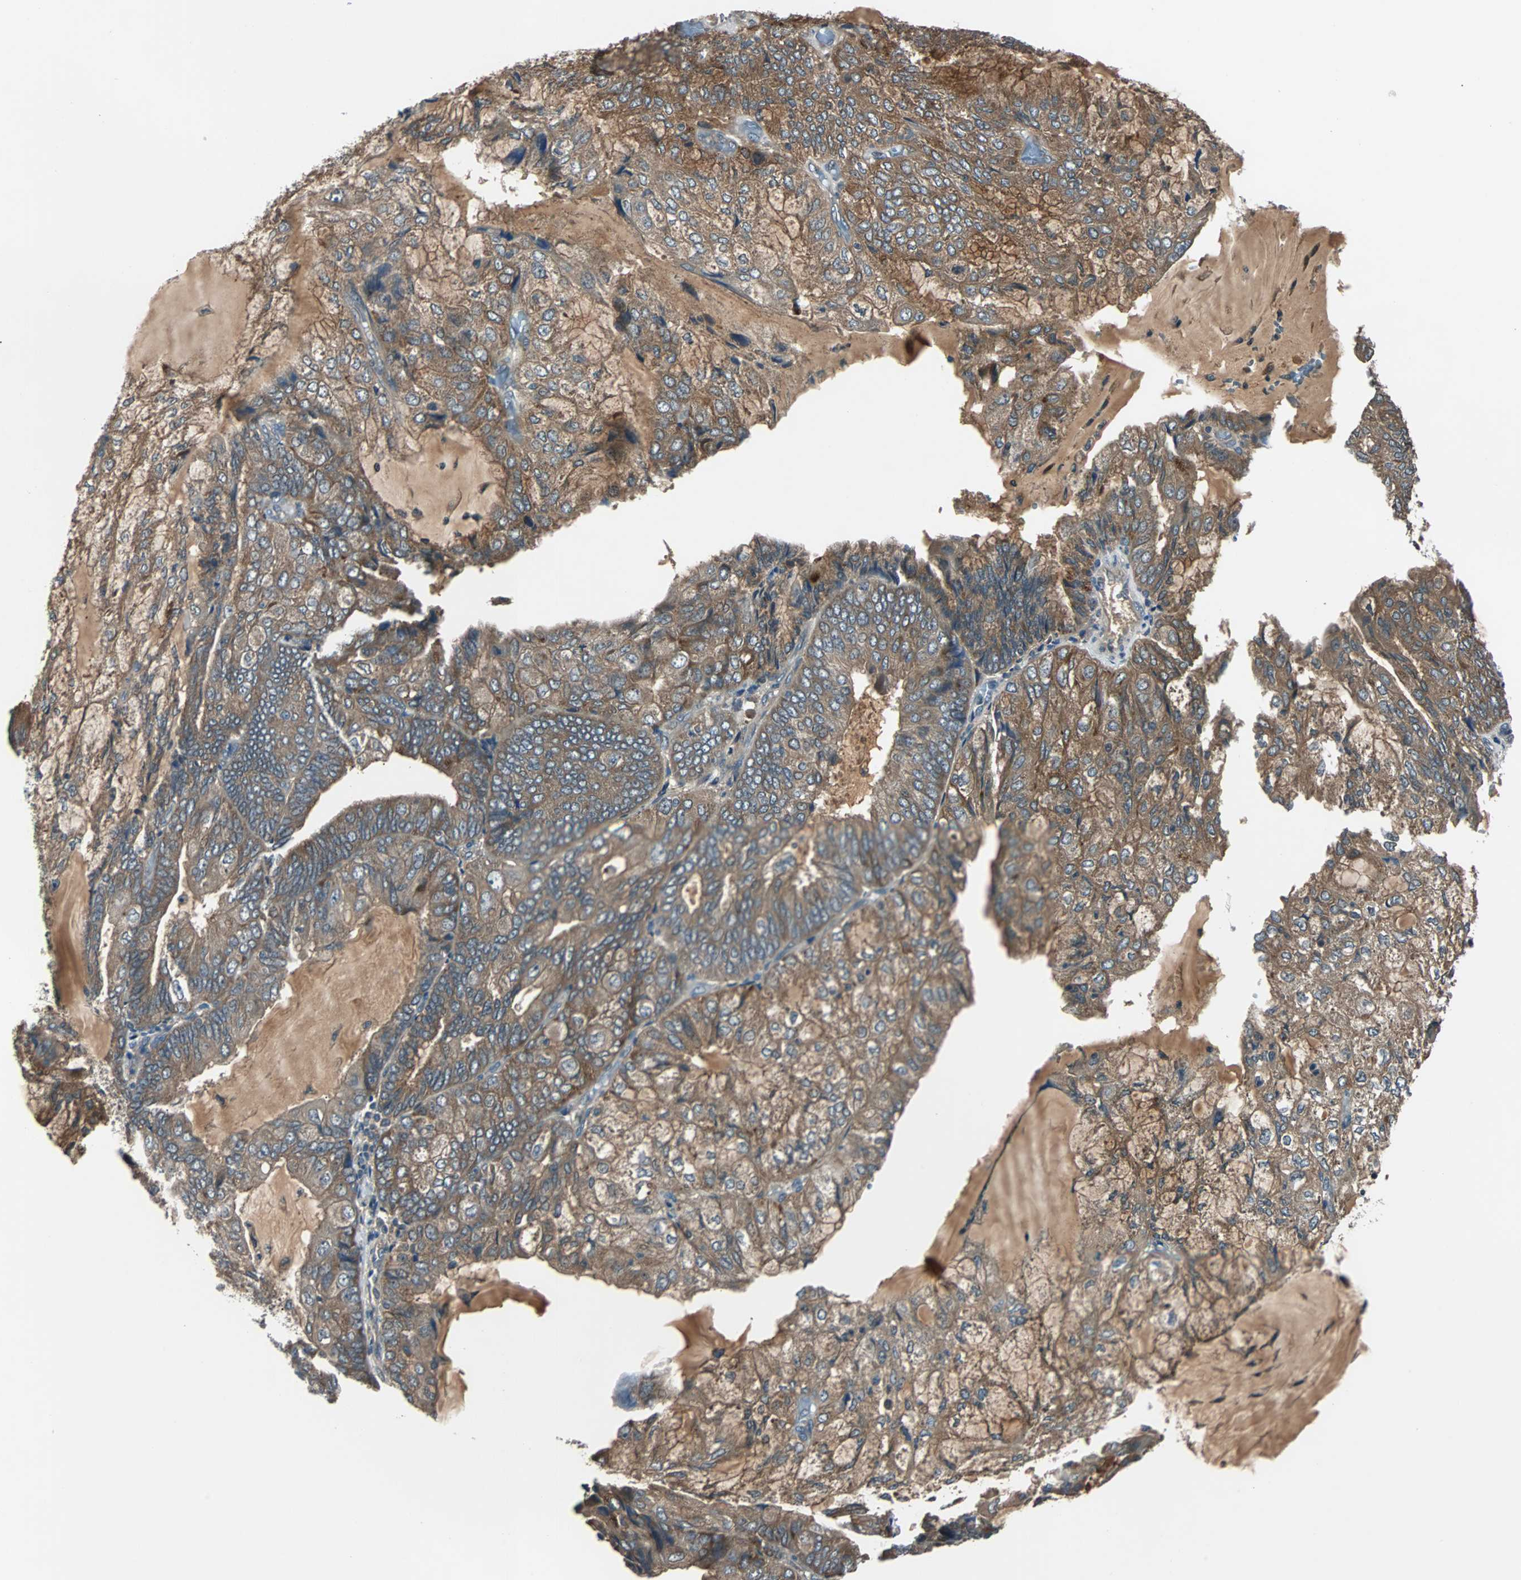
{"staining": {"intensity": "moderate", "quantity": ">75%", "location": "cytoplasmic/membranous"}, "tissue": "endometrial cancer", "cell_type": "Tumor cells", "image_type": "cancer", "snomed": [{"axis": "morphology", "description": "Adenocarcinoma, NOS"}, {"axis": "topography", "description": "Endometrium"}], "caption": "Protein analysis of endometrial cancer (adenocarcinoma) tissue exhibits moderate cytoplasmic/membranous positivity in approximately >75% of tumor cells.", "gene": "ARF1", "patient": {"sex": "female", "age": 81}}